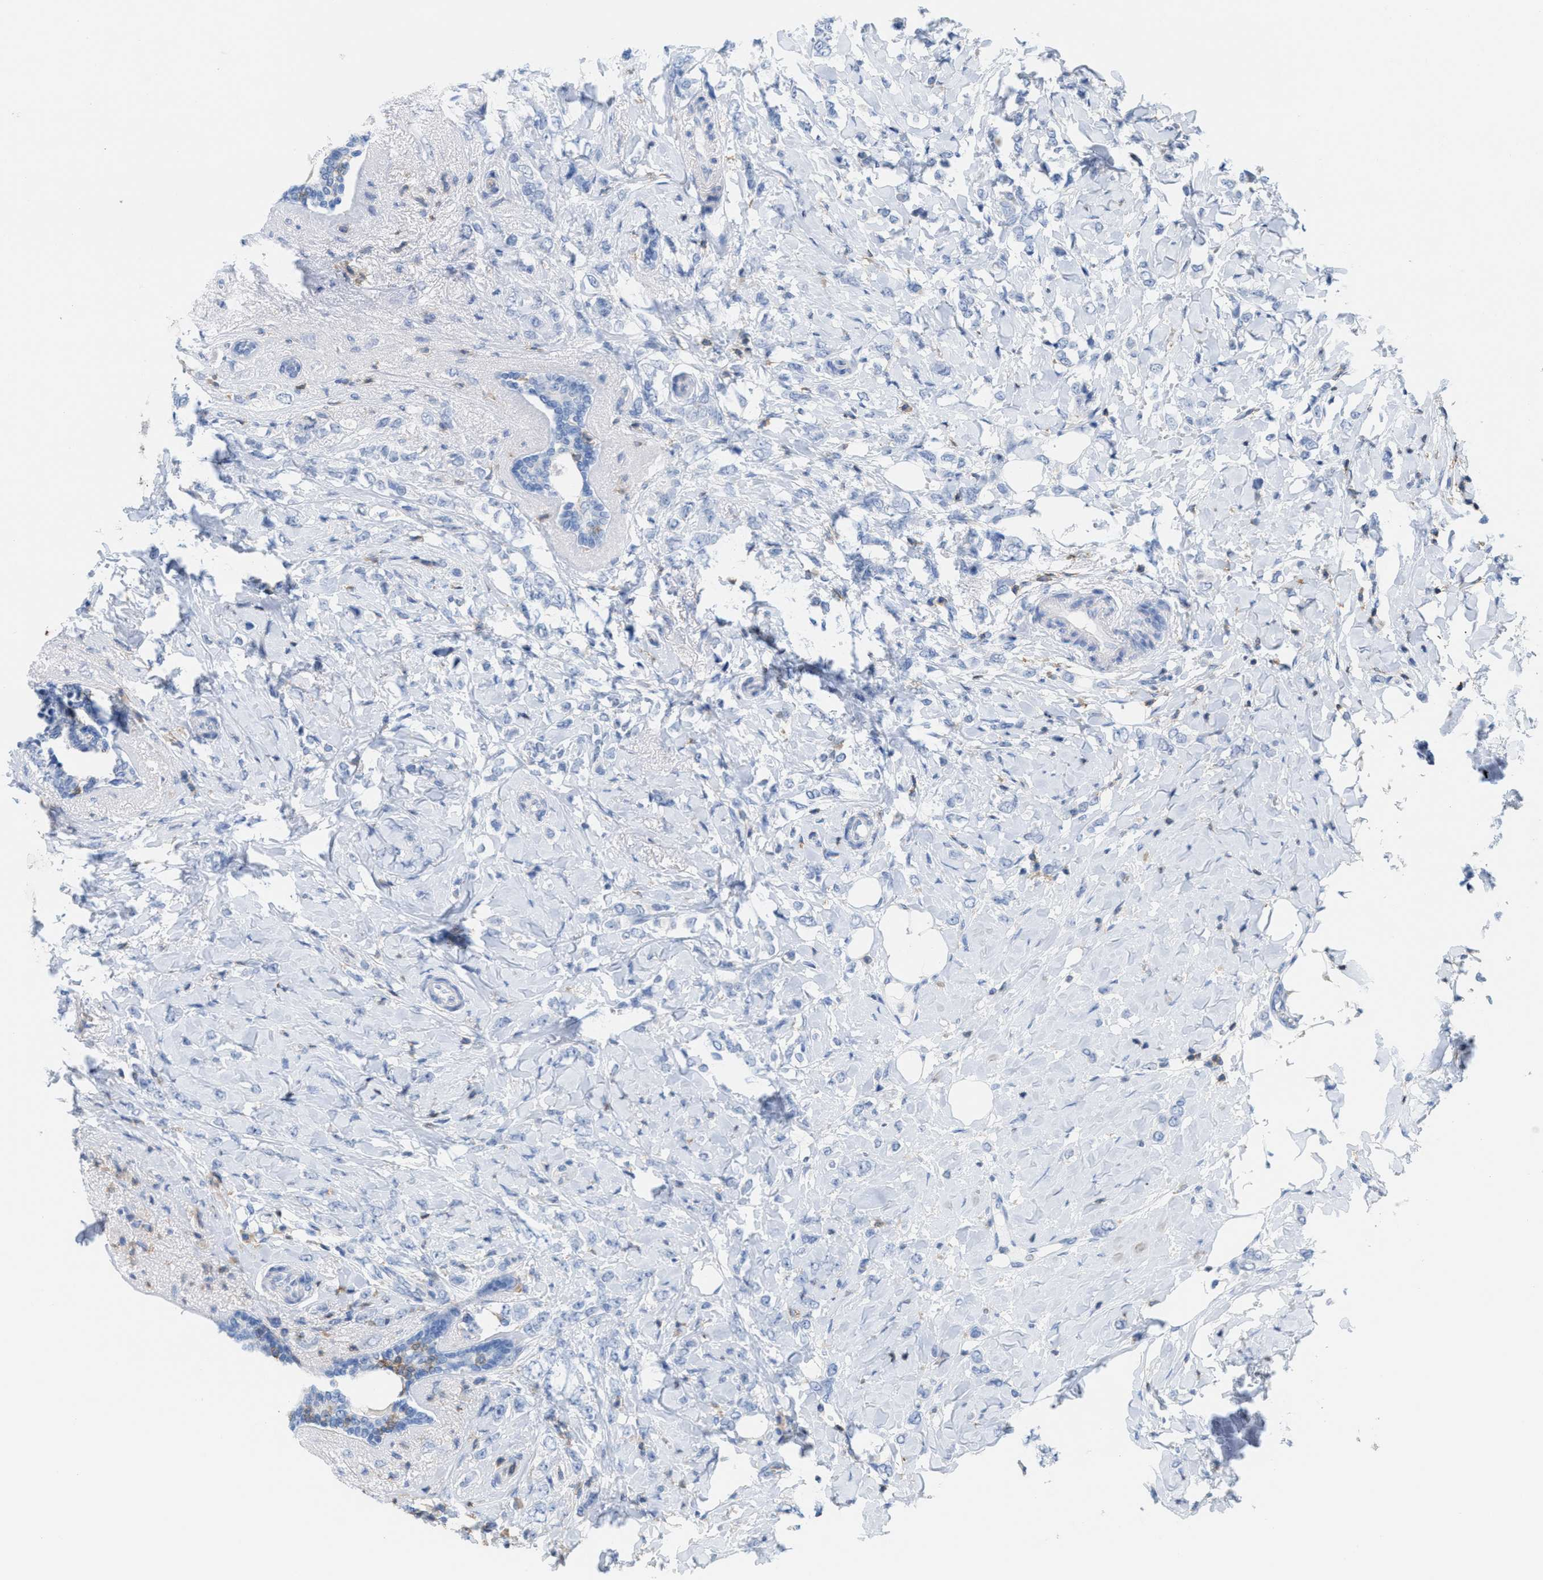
{"staining": {"intensity": "negative", "quantity": "none", "location": "none"}, "tissue": "breast cancer", "cell_type": "Tumor cells", "image_type": "cancer", "snomed": [{"axis": "morphology", "description": "Normal tissue, NOS"}, {"axis": "morphology", "description": "Lobular carcinoma"}, {"axis": "topography", "description": "Breast"}], "caption": "An IHC photomicrograph of breast lobular carcinoma is shown. There is no staining in tumor cells of breast lobular carcinoma.", "gene": "IL16", "patient": {"sex": "female", "age": 47}}